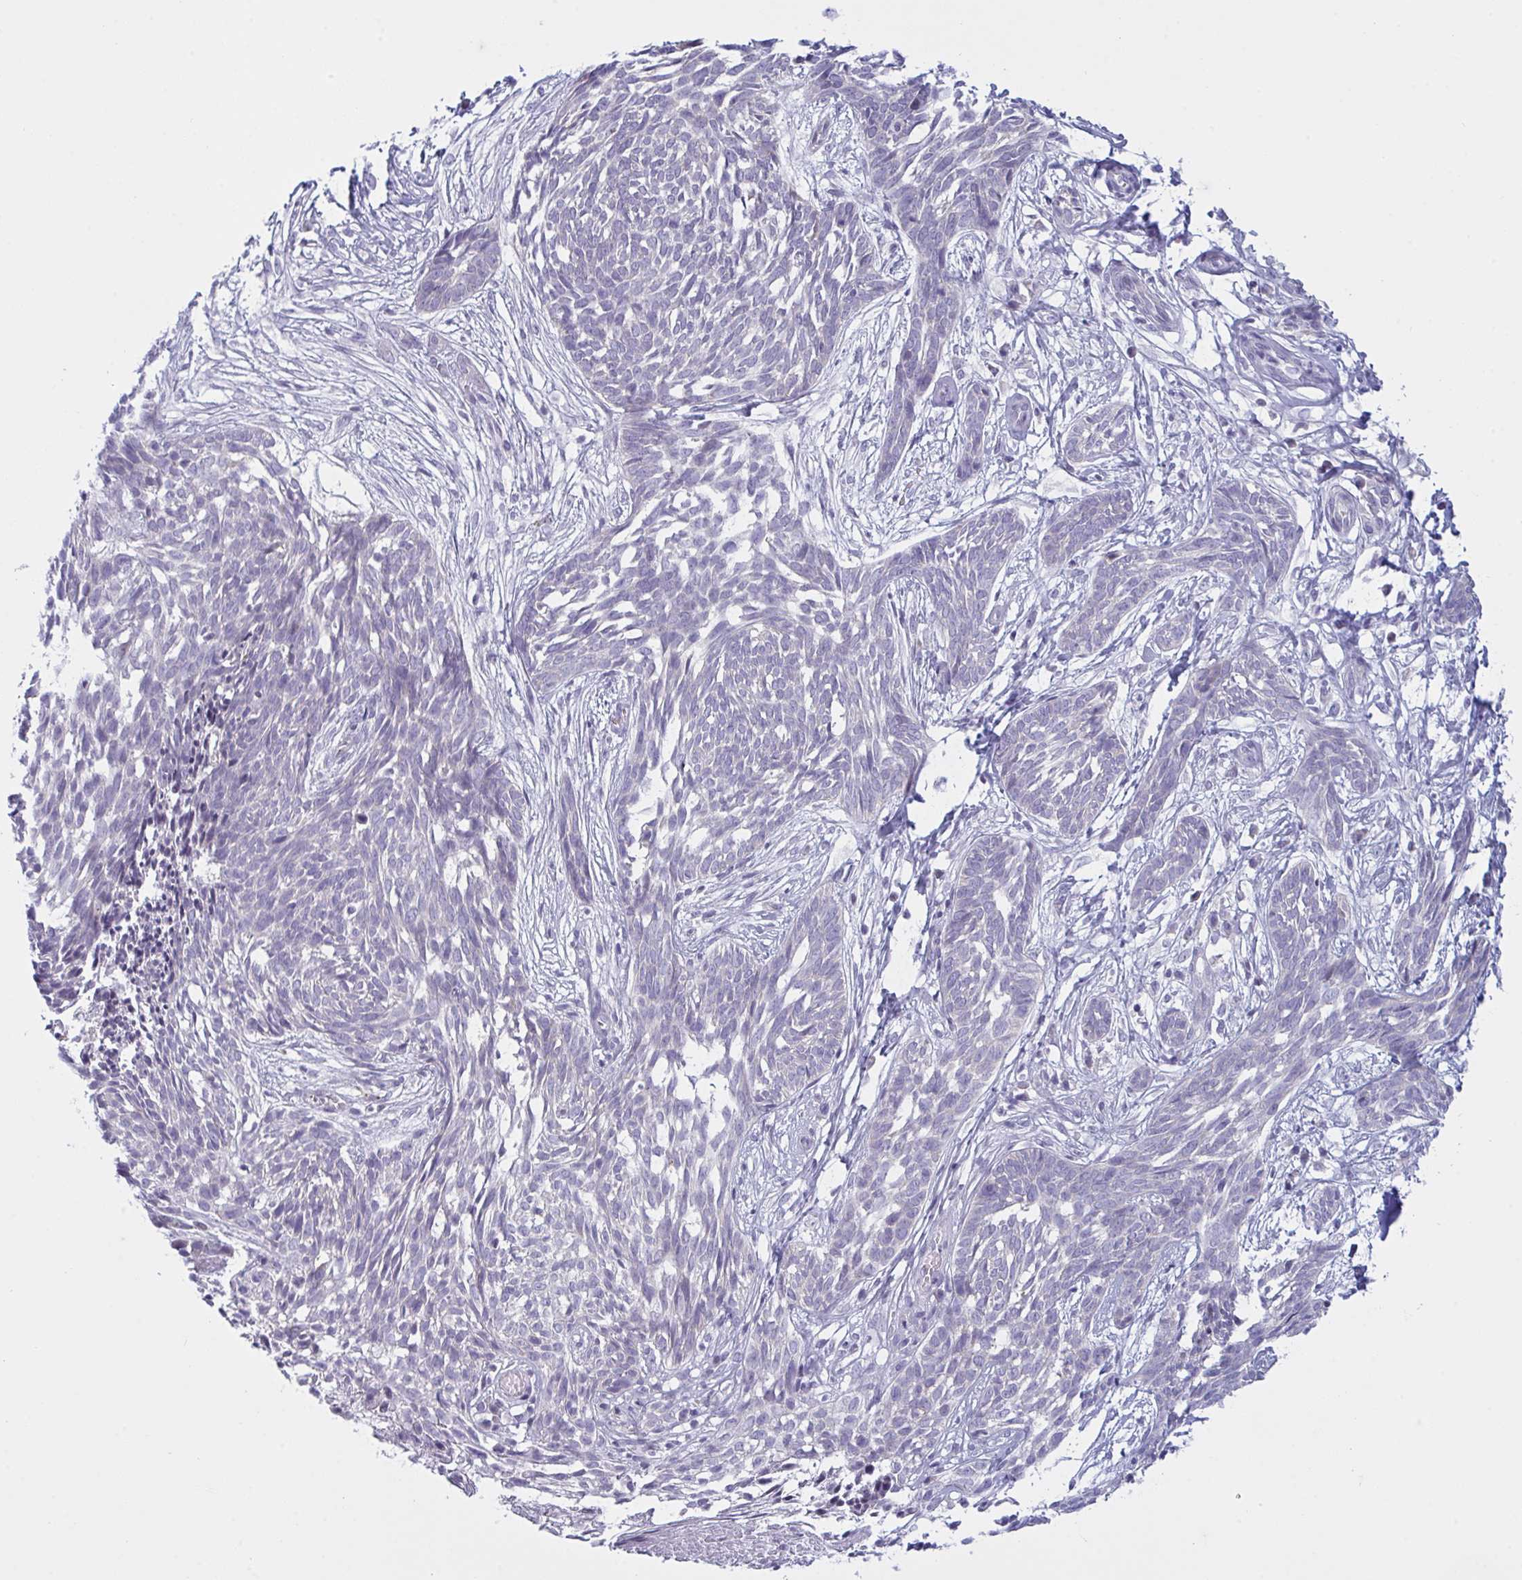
{"staining": {"intensity": "negative", "quantity": "none", "location": "none"}, "tissue": "skin cancer", "cell_type": "Tumor cells", "image_type": "cancer", "snomed": [{"axis": "morphology", "description": "Basal cell carcinoma"}, {"axis": "topography", "description": "Skin"}, {"axis": "topography", "description": "Skin, foot"}], "caption": "IHC histopathology image of skin cancer (basal cell carcinoma) stained for a protein (brown), which displays no staining in tumor cells. Nuclei are stained in blue.", "gene": "NAA30", "patient": {"sex": "female", "age": 86}}